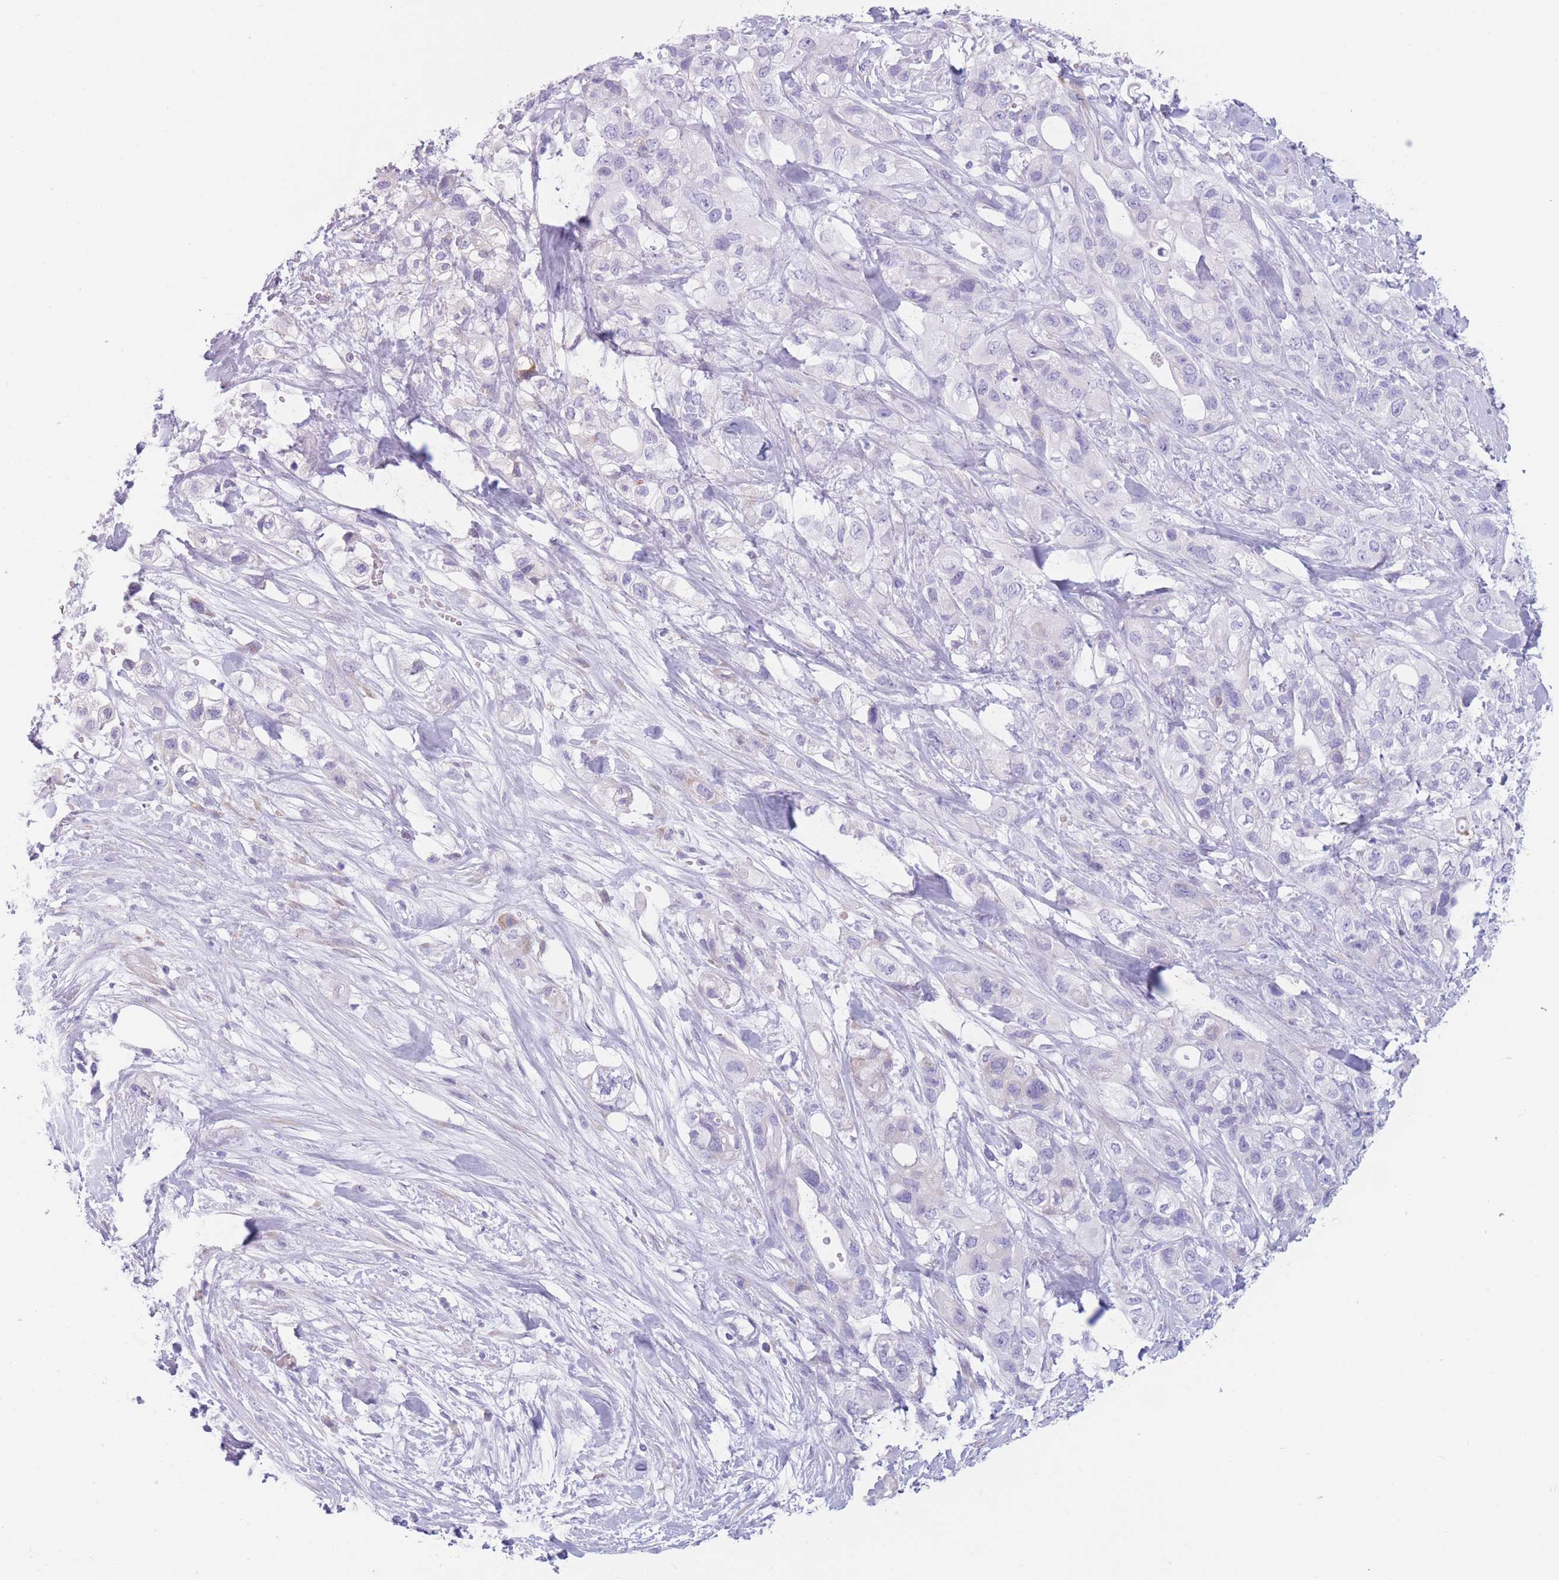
{"staining": {"intensity": "moderate", "quantity": "<25%", "location": "cytoplasmic/membranous"}, "tissue": "pancreatic cancer", "cell_type": "Tumor cells", "image_type": "cancer", "snomed": [{"axis": "morphology", "description": "Adenocarcinoma, NOS"}, {"axis": "topography", "description": "Pancreas"}], "caption": "About <25% of tumor cells in adenocarcinoma (pancreatic) exhibit moderate cytoplasmic/membranous protein expression as visualized by brown immunohistochemical staining.", "gene": "COL27A1", "patient": {"sex": "male", "age": 44}}